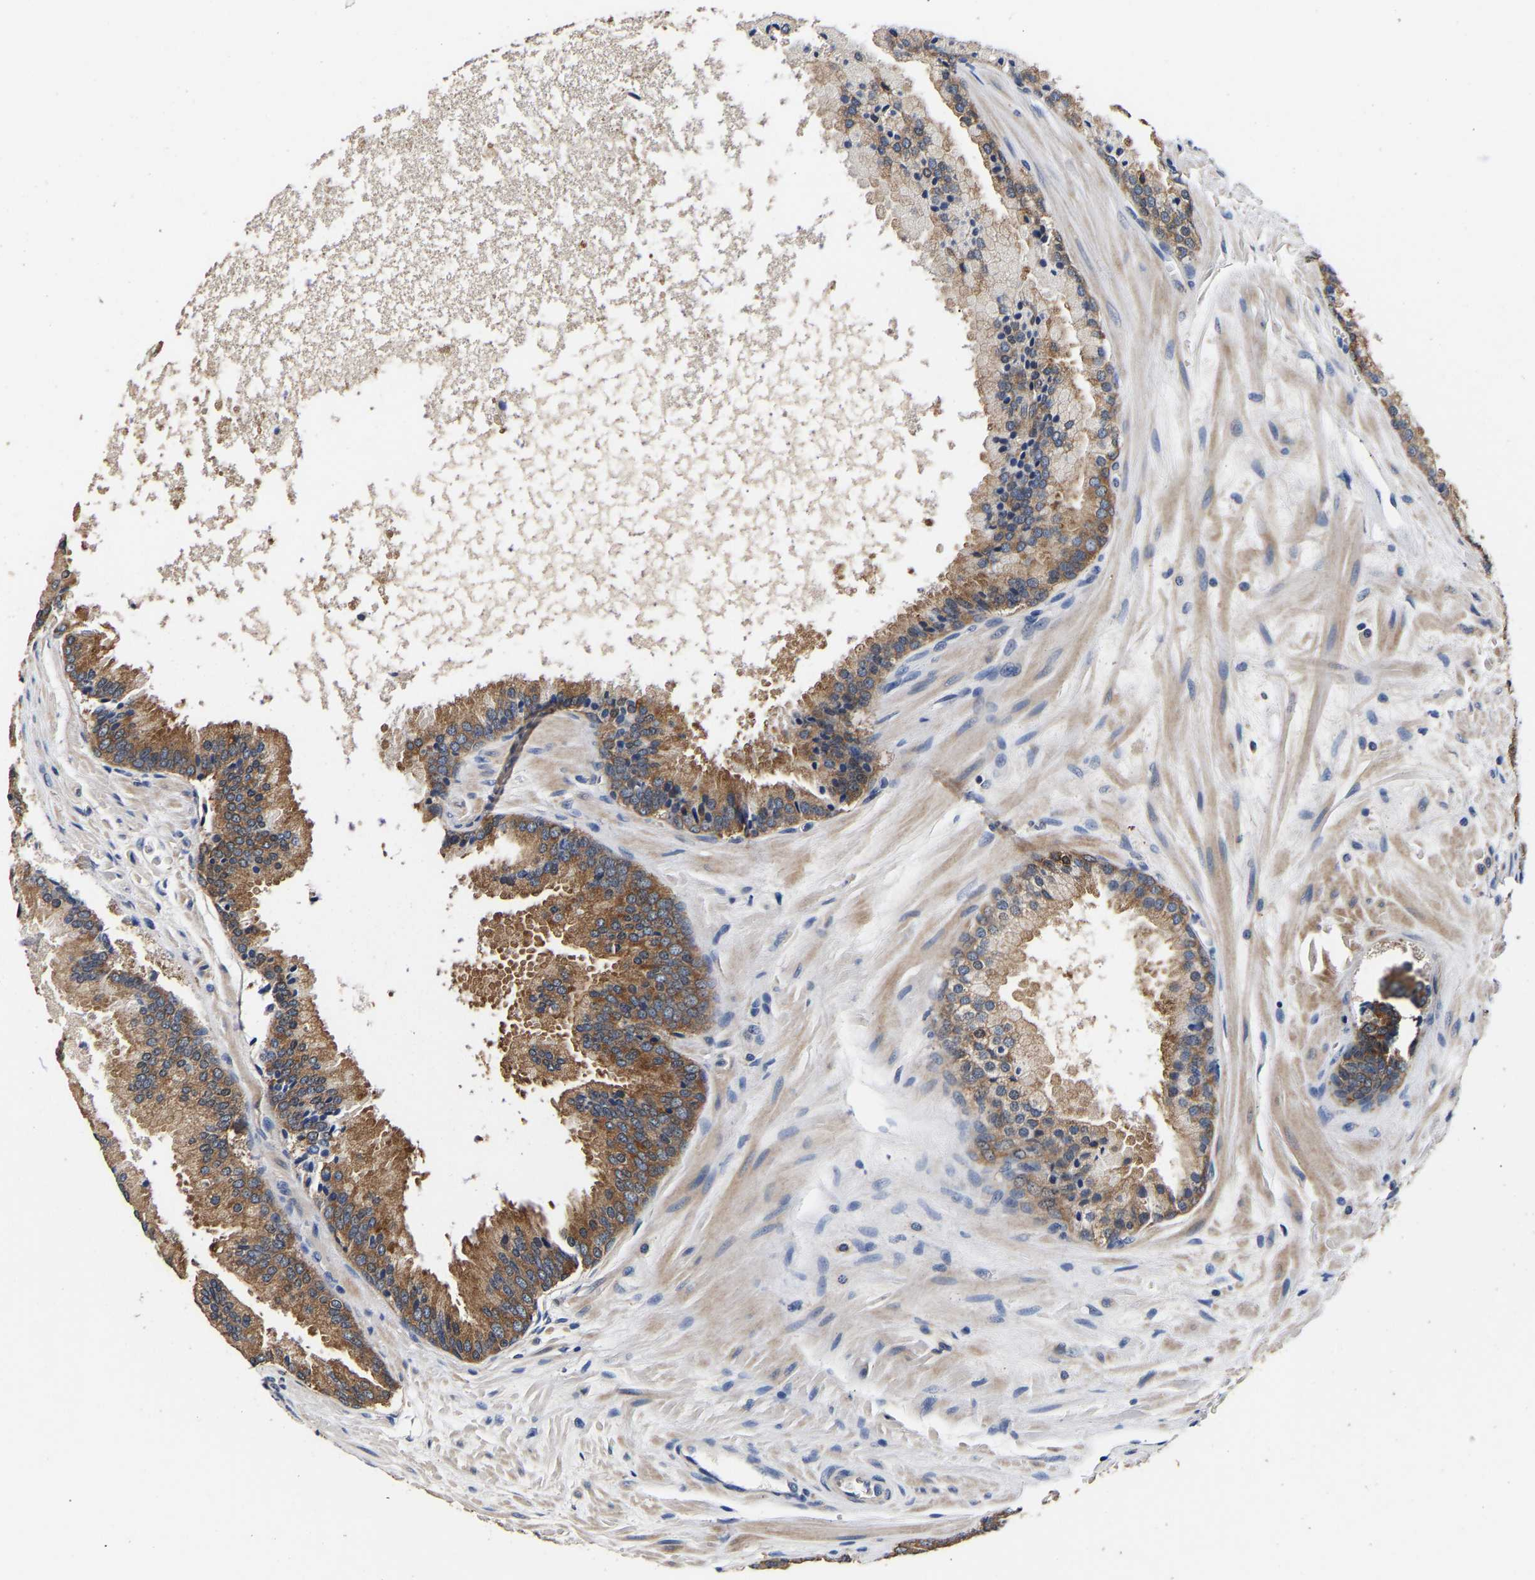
{"staining": {"intensity": "moderate", "quantity": ">75%", "location": "cytoplasmic/membranous"}, "tissue": "prostate cancer", "cell_type": "Tumor cells", "image_type": "cancer", "snomed": [{"axis": "morphology", "description": "Adenocarcinoma, High grade"}, {"axis": "topography", "description": "Prostate"}], "caption": "This image shows immunohistochemistry staining of high-grade adenocarcinoma (prostate), with medium moderate cytoplasmic/membranous staining in approximately >75% of tumor cells.", "gene": "LRBA", "patient": {"sex": "male", "age": 65}}